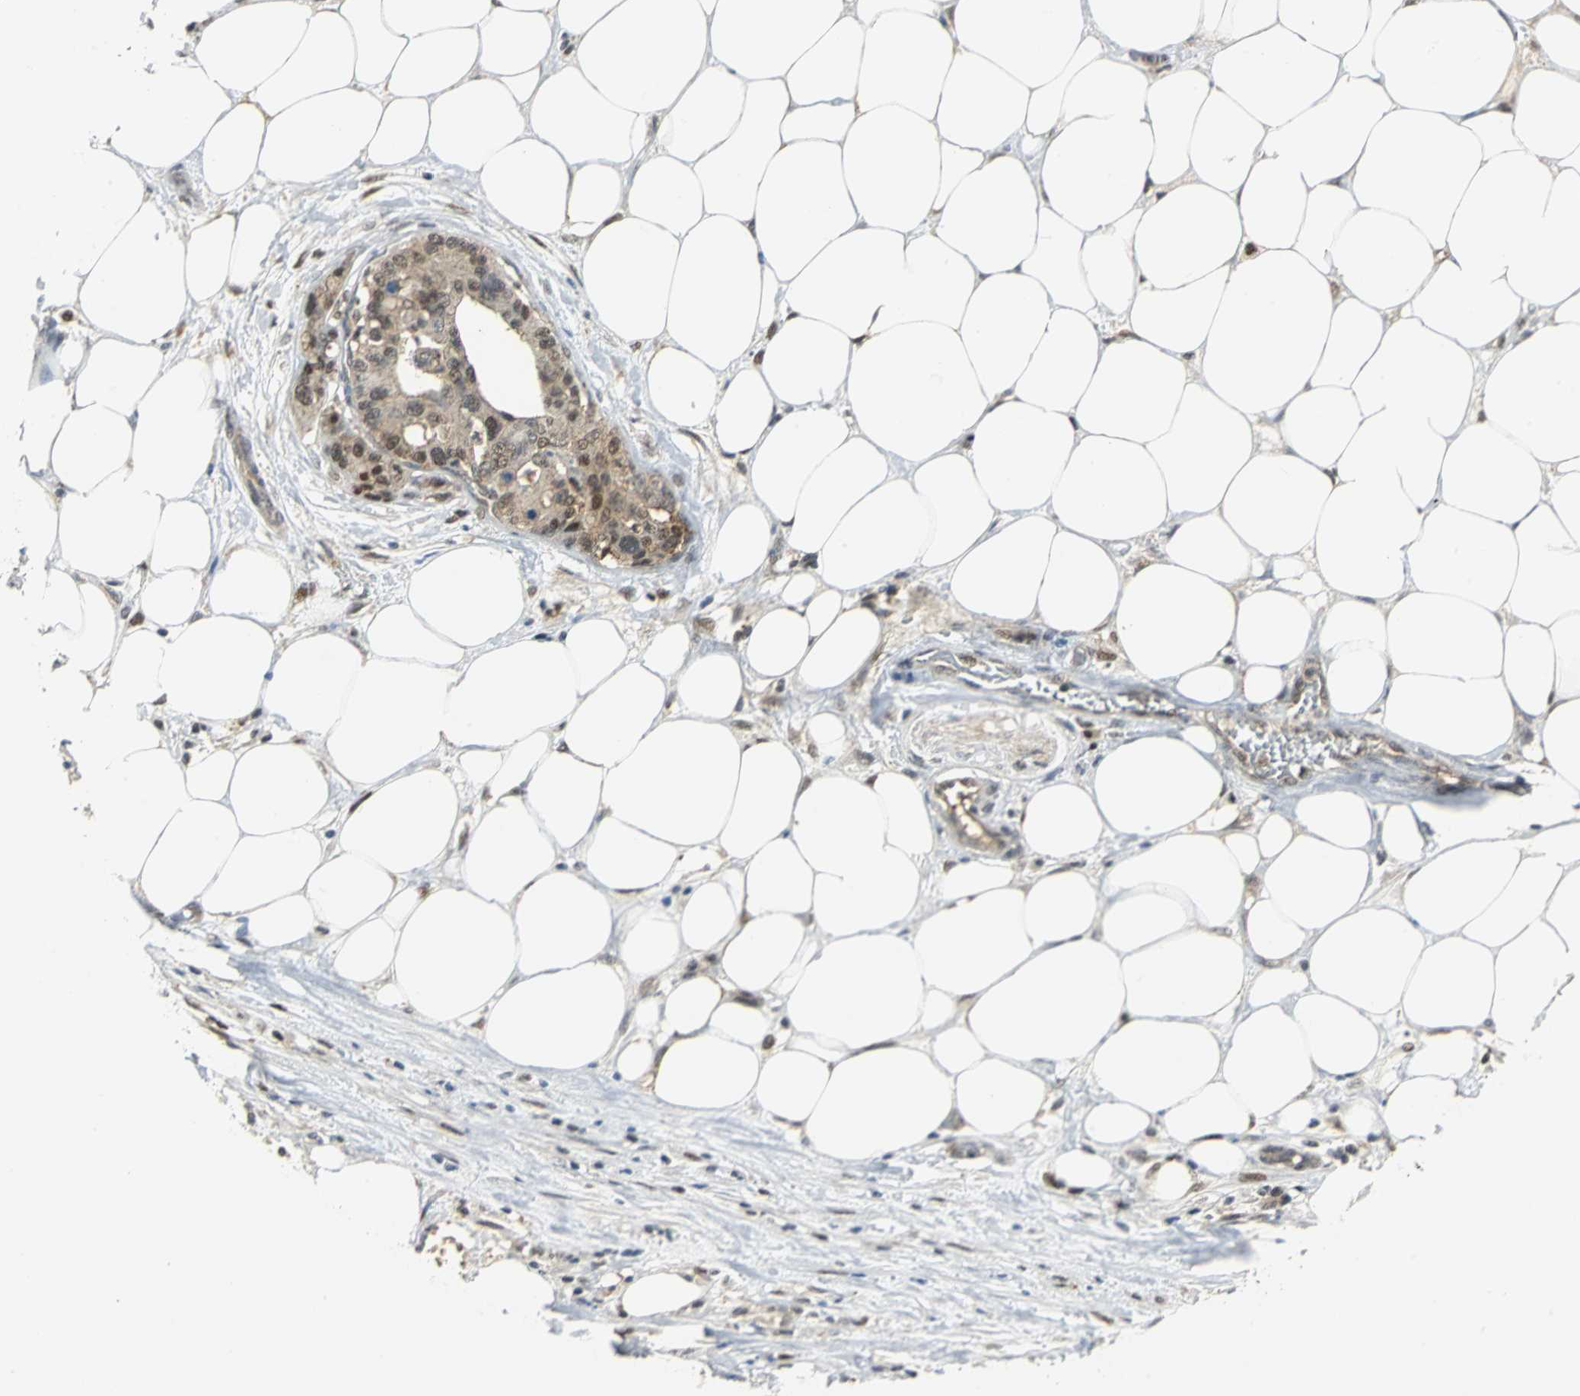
{"staining": {"intensity": "weak", "quantity": "25%-75%", "location": "nuclear"}, "tissue": "pancreatic cancer", "cell_type": "Tumor cells", "image_type": "cancer", "snomed": [{"axis": "morphology", "description": "Adenocarcinoma, NOS"}, {"axis": "topography", "description": "Pancreas"}], "caption": "Pancreatic cancer stained for a protein demonstrates weak nuclear positivity in tumor cells.", "gene": "PSMA4", "patient": {"sex": "male", "age": 46}}